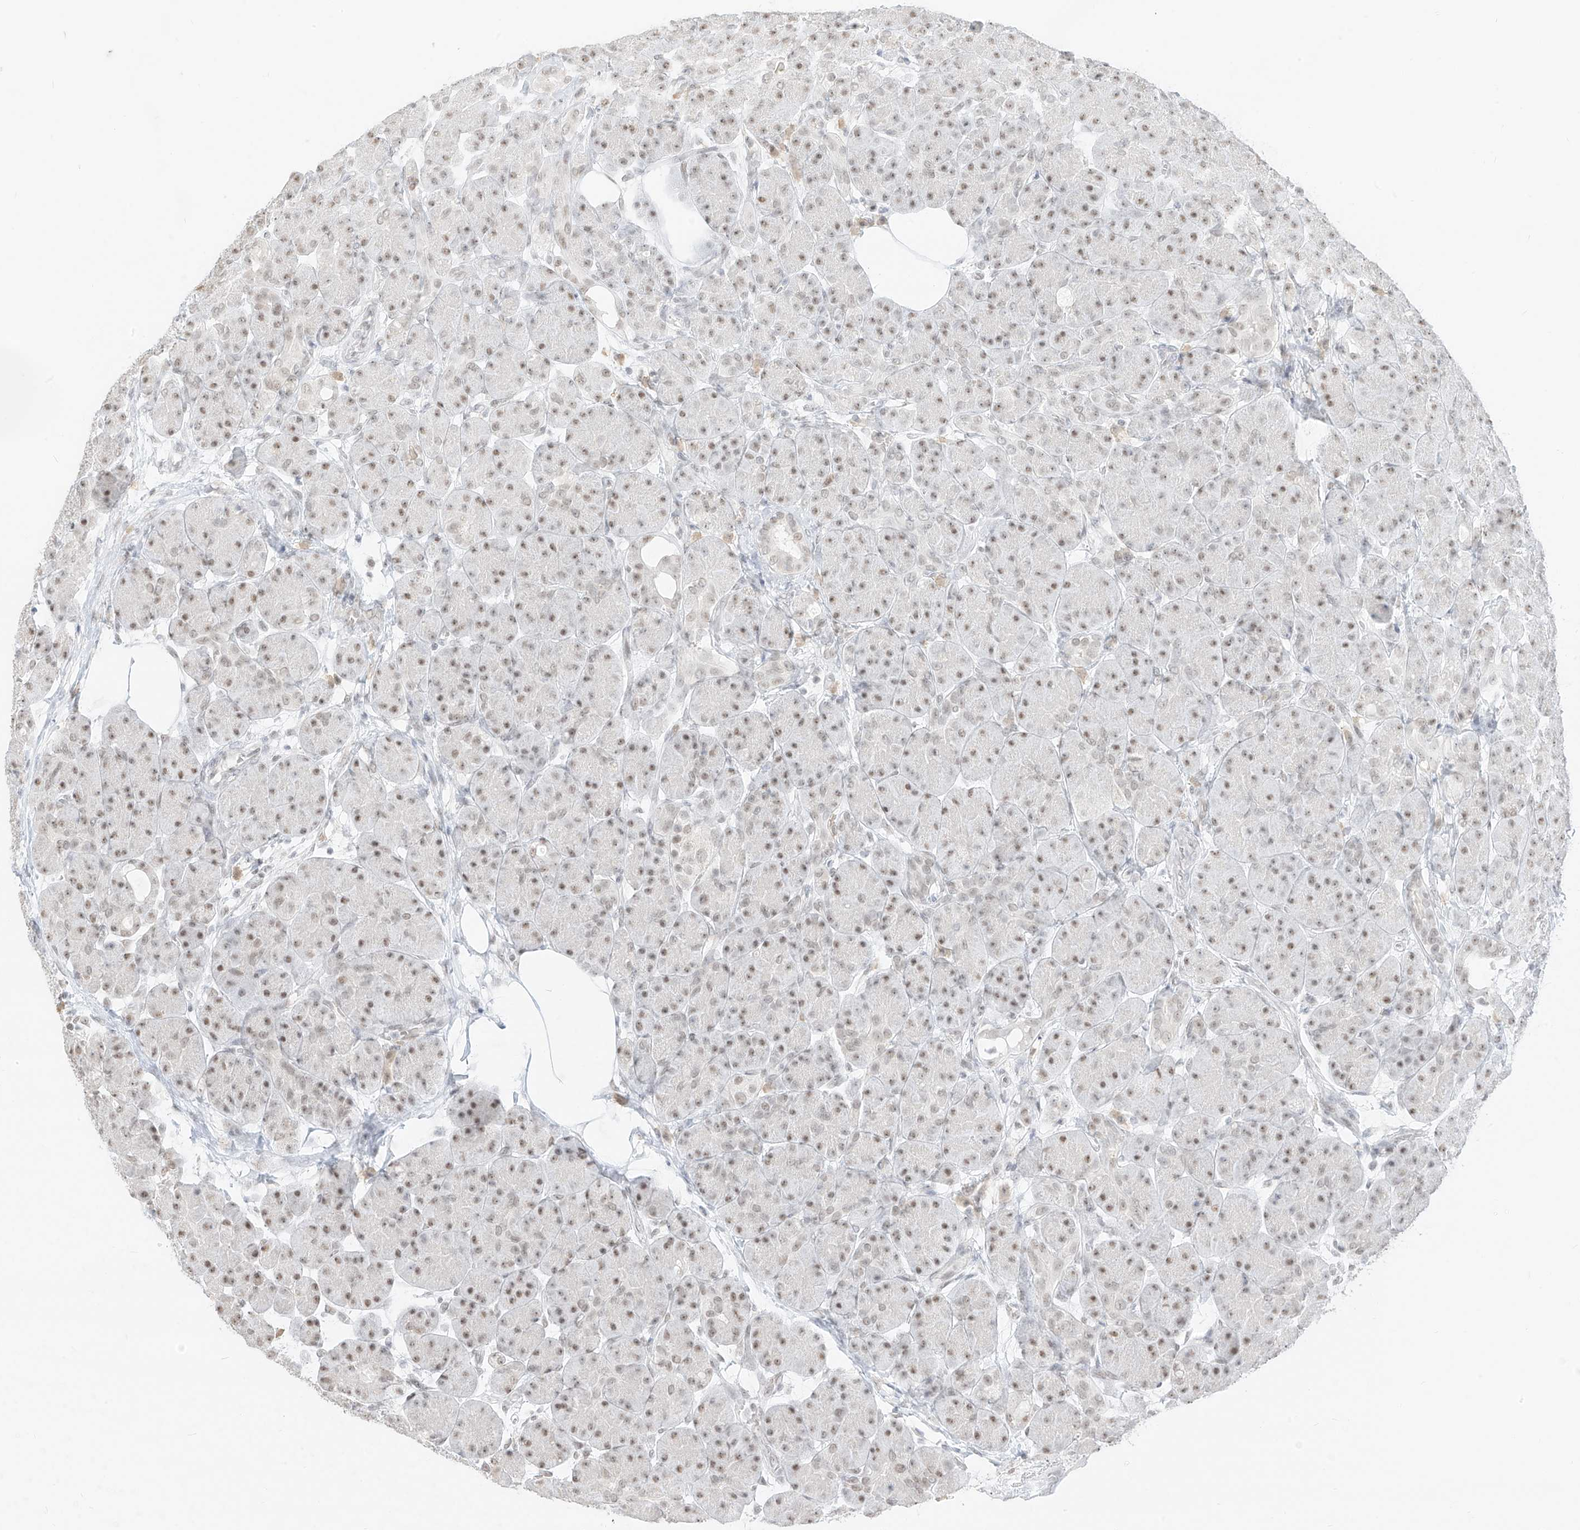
{"staining": {"intensity": "moderate", "quantity": "<25%", "location": "nuclear"}, "tissue": "pancreas", "cell_type": "Exocrine glandular cells", "image_type": "normal", "snomed": [{"axis": "morphology", "description": "Normal tissue, NOS"}, {"axis": "topography", "description": "Pancreas"}], "caption": "An IHC micrograph of unremarkable tissue is shown. Protein staining in brown highlights moderate nuclear positivity in pancreas within exocrine glandular cells.", "gene": "SUPT5H", "patient": {"sex": "male", "age": 63}}